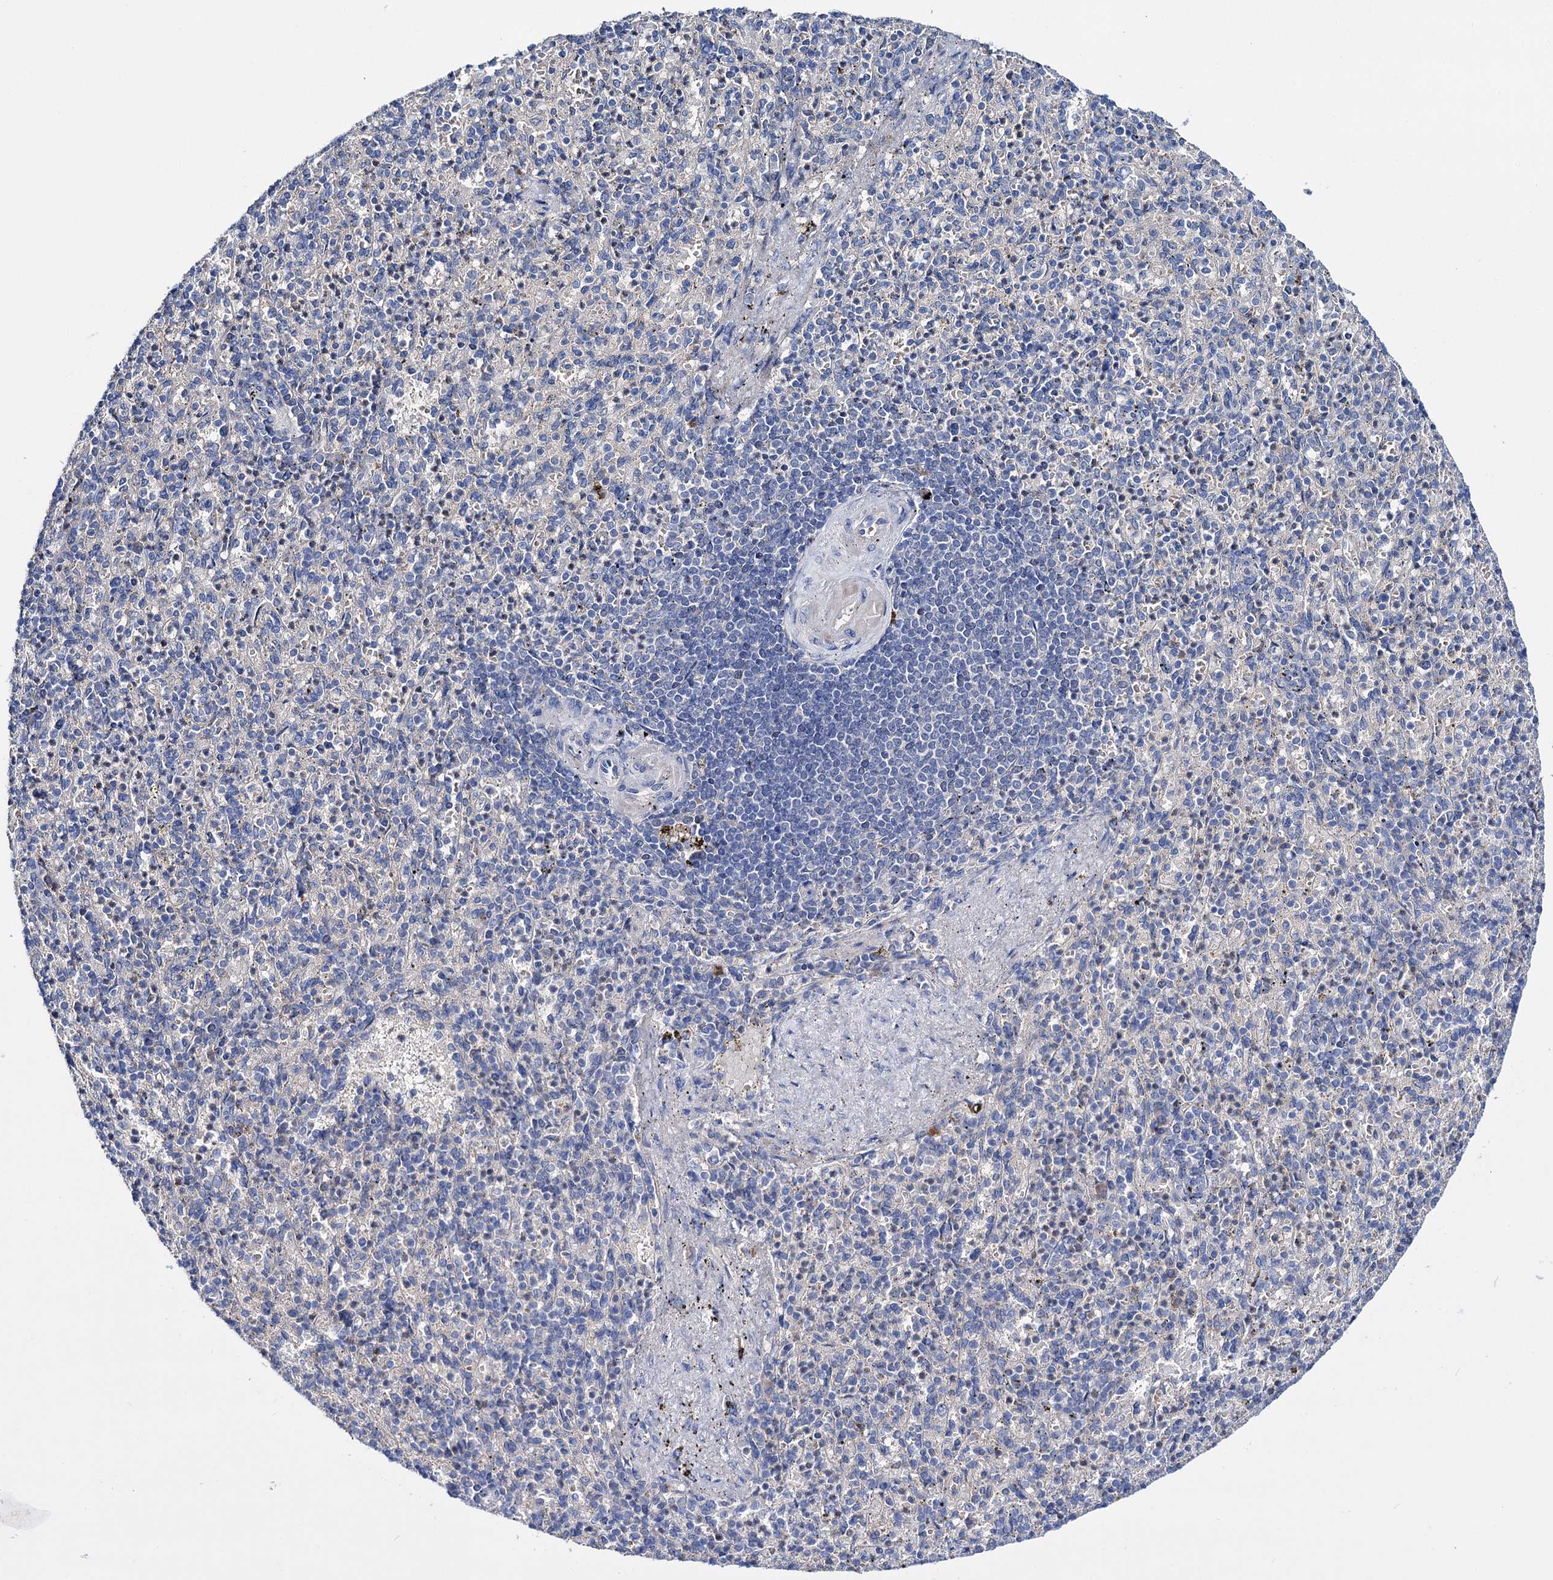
{"staining": {"intensity": "negative", "quantity": "none", "location": "none"}, "tissue": "spleen", "cell_type": "Cells in red pulp", "image_type": "normal", "snomed": [{"axis": "morphology", "description": "Normal tissue, NOS"}, {"axis": "topography", "description": "Spleen"}], "caption": "DAB immunohistochemical staining of benign human spleen displays no significant positivity in cells in red pulp.", "gene": "PPP1R32", "patient": {"sex": "female", "age": 74}}